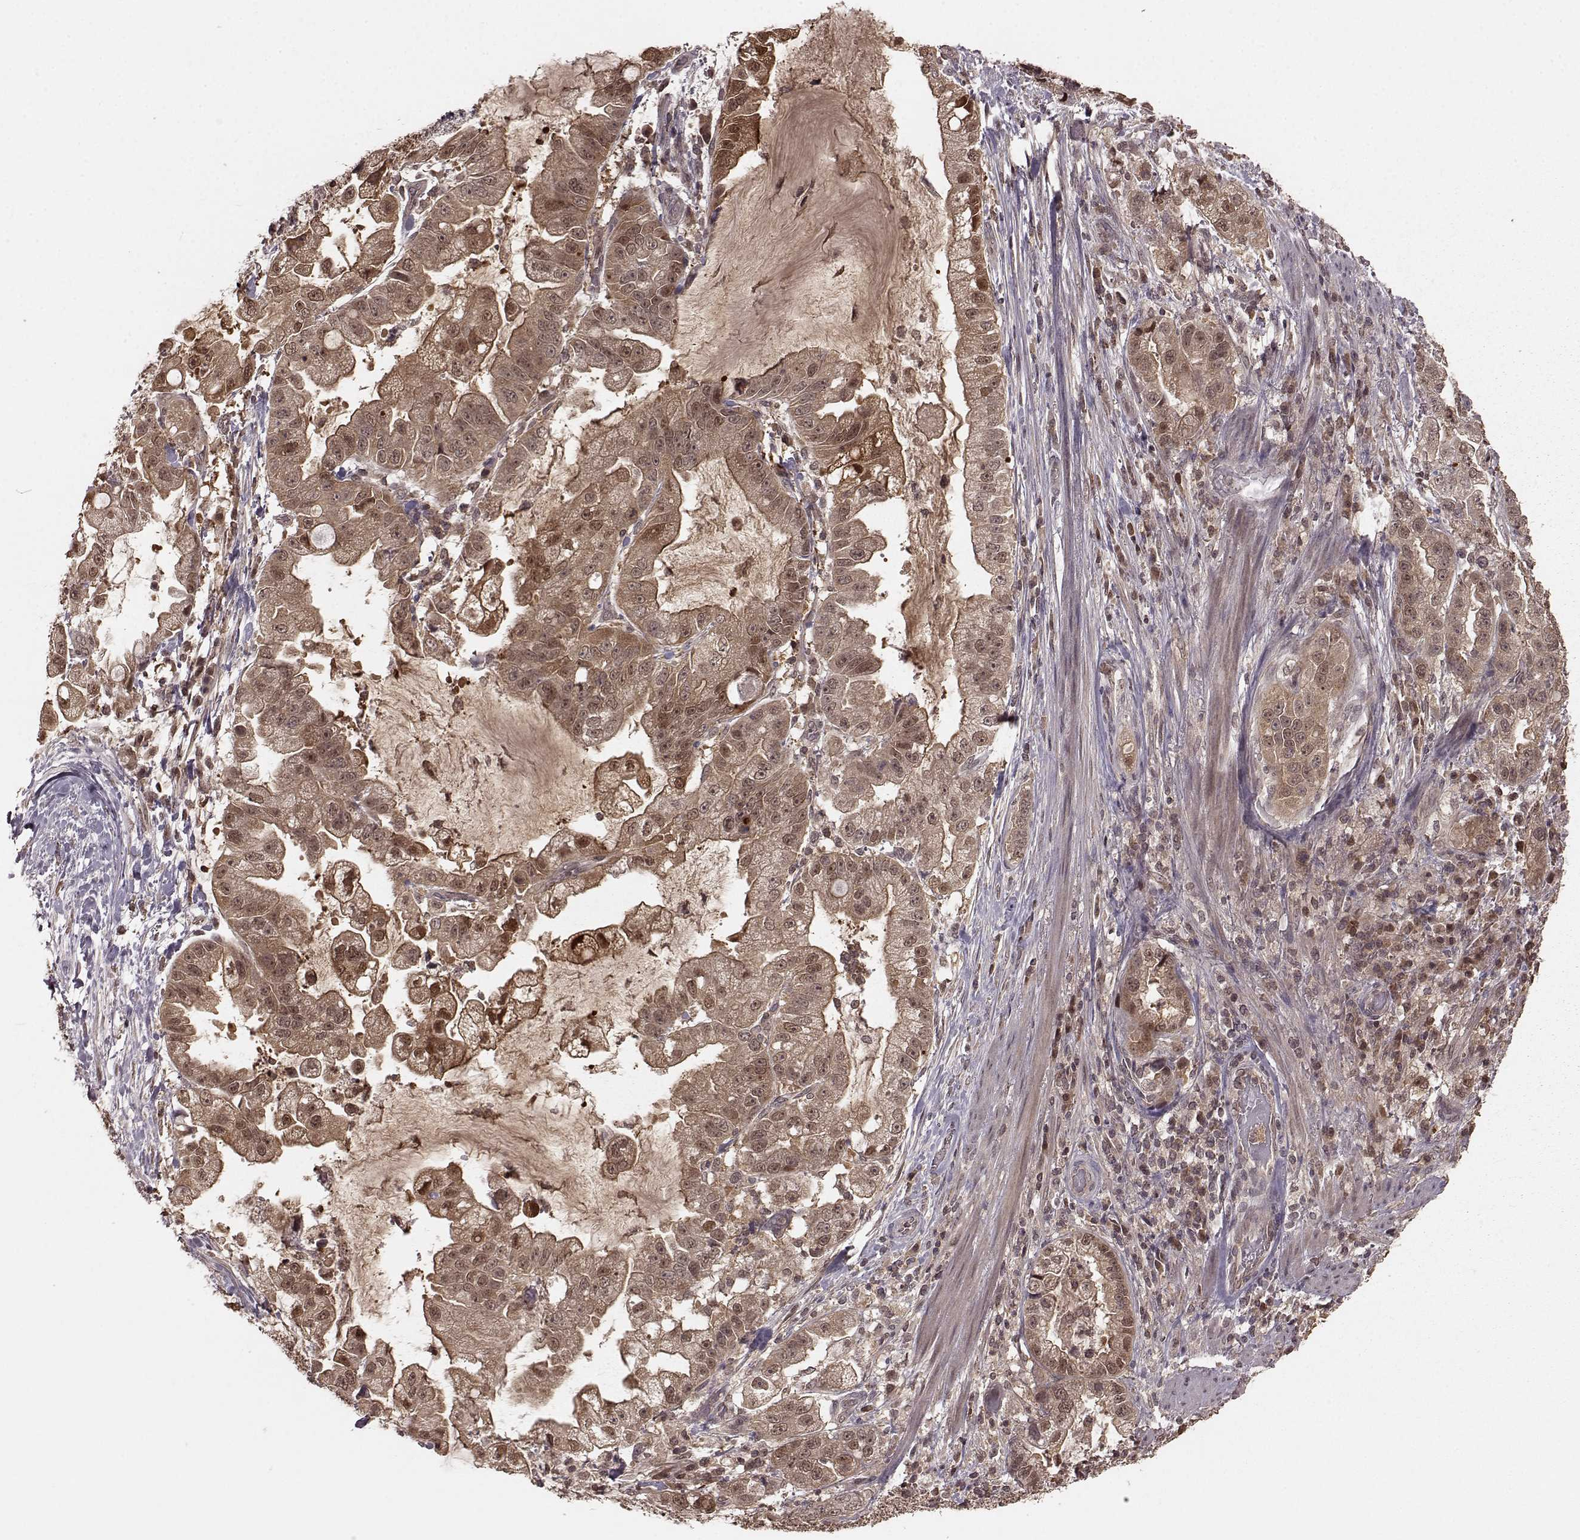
{"staining": {"intensity": "weak", "quantity": ">75%", "location": "cytoplasmic/membranous,nuclear"}, "tissue": "stomach cancer", "cell_type": "Tumor cells", "image_type": "cancer", "snomed": [{"axis": "morphology", "description": "Adenocarcinoma, NOS"}, {"axis": "topography", "description": "Stomach"}], "caption": "The histopathology image shows a brown stain indicating the presence of a protein in the cytoplasmic/membranous and nuclear of tumor cells in adenocarcinoma (stomach).", "gene": "GSS", "patient": {"sex": "male", "age": 59}}